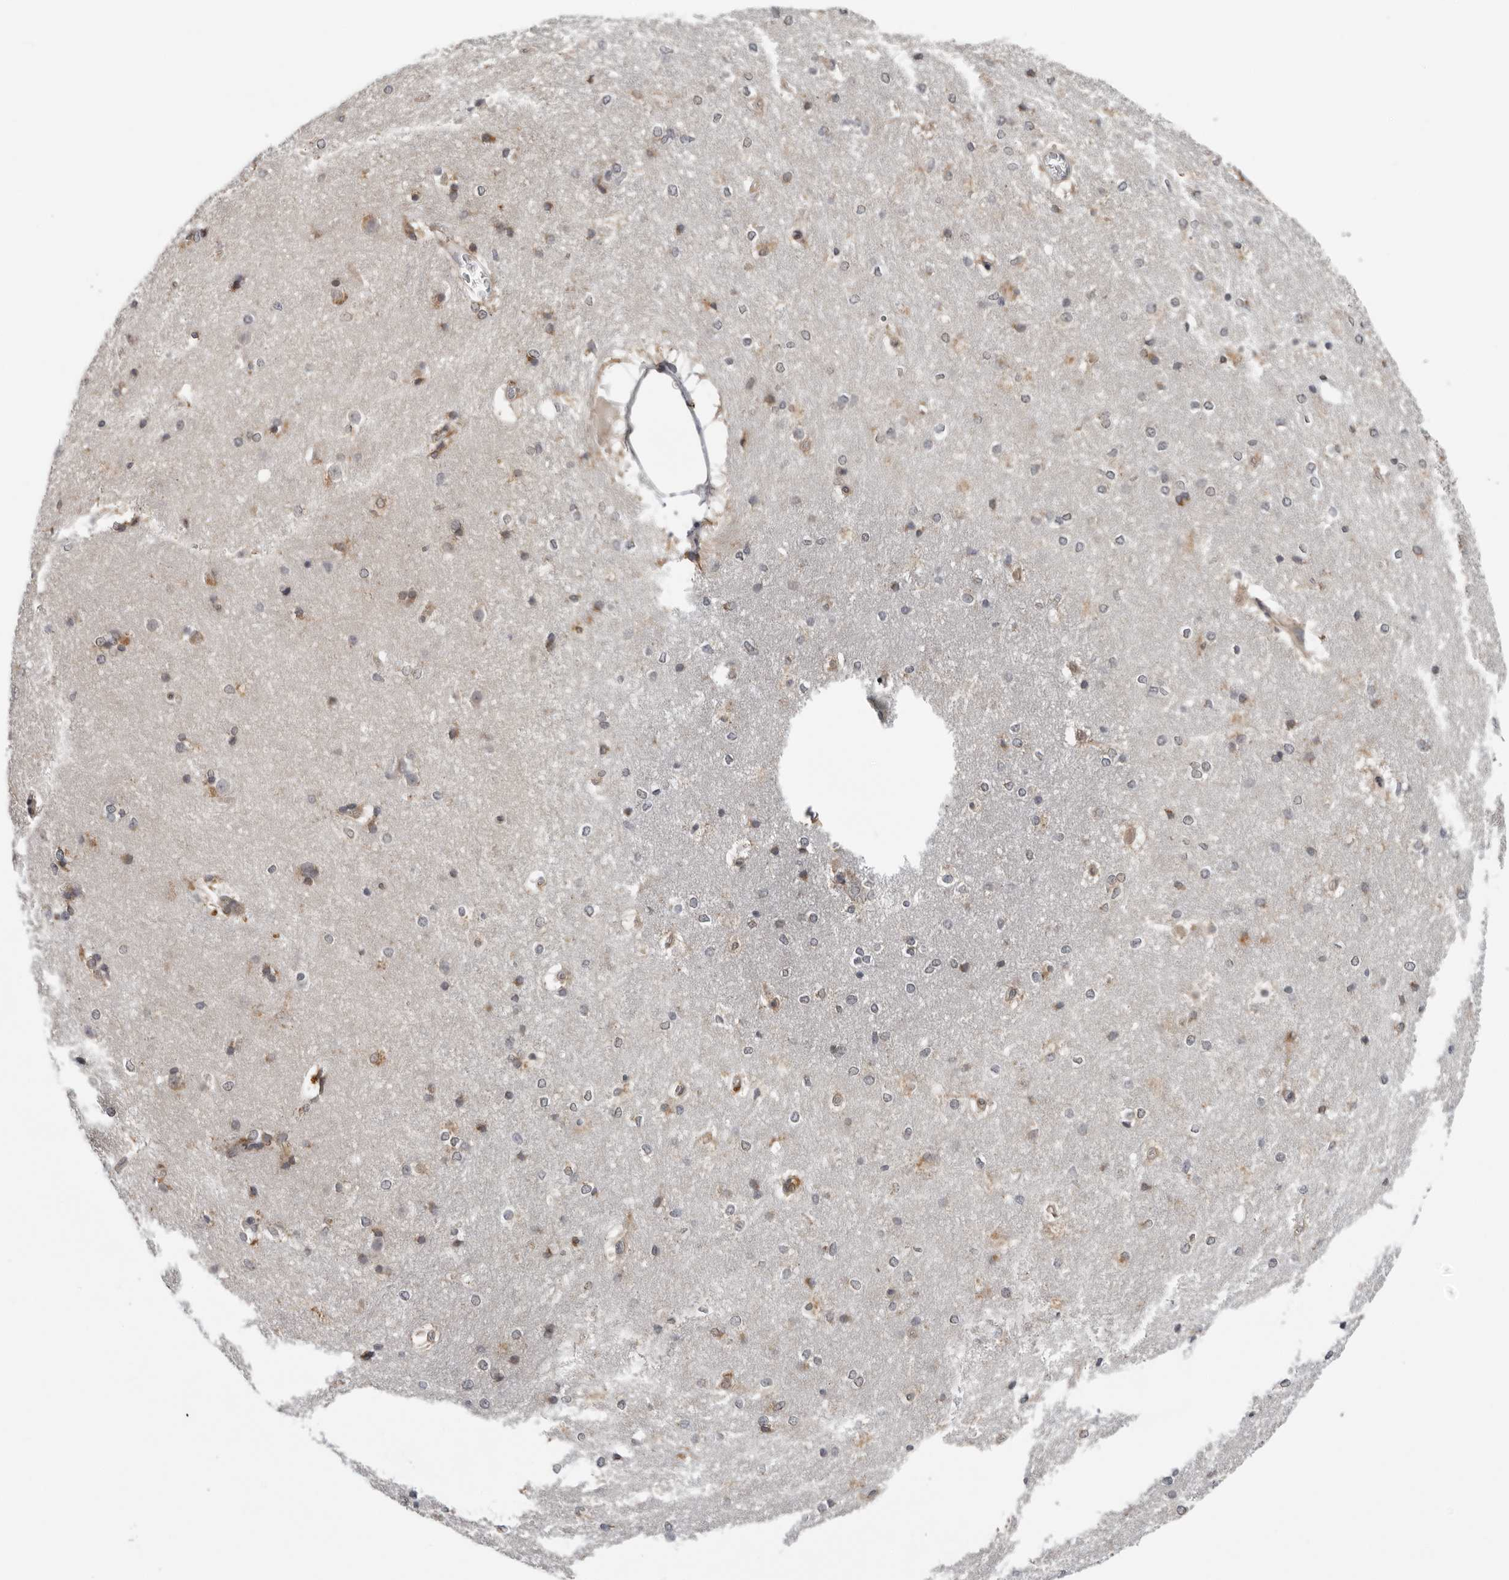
{"staining": {"intensity": "moderate", "quantity": "<25%", "location": "cytoplasmic/membranous"}, "tissue": "caudate", "cell_type": "Glial cells", "image_type": "normal", "snomed": [{"axis": "morphology", "description": "Normal tissue, NOS"}, {"axis": "topography", "description": "Lateral ventricle wall"}], "caption": "IHC image of benign human caudate stained for a protein (brown), which reveals low levels of moderate cytoplasmic/membranous staining in approximately <25% of glial cells.", "gene": "CPT2", "patient": {"sex": "female", "age": 19}}